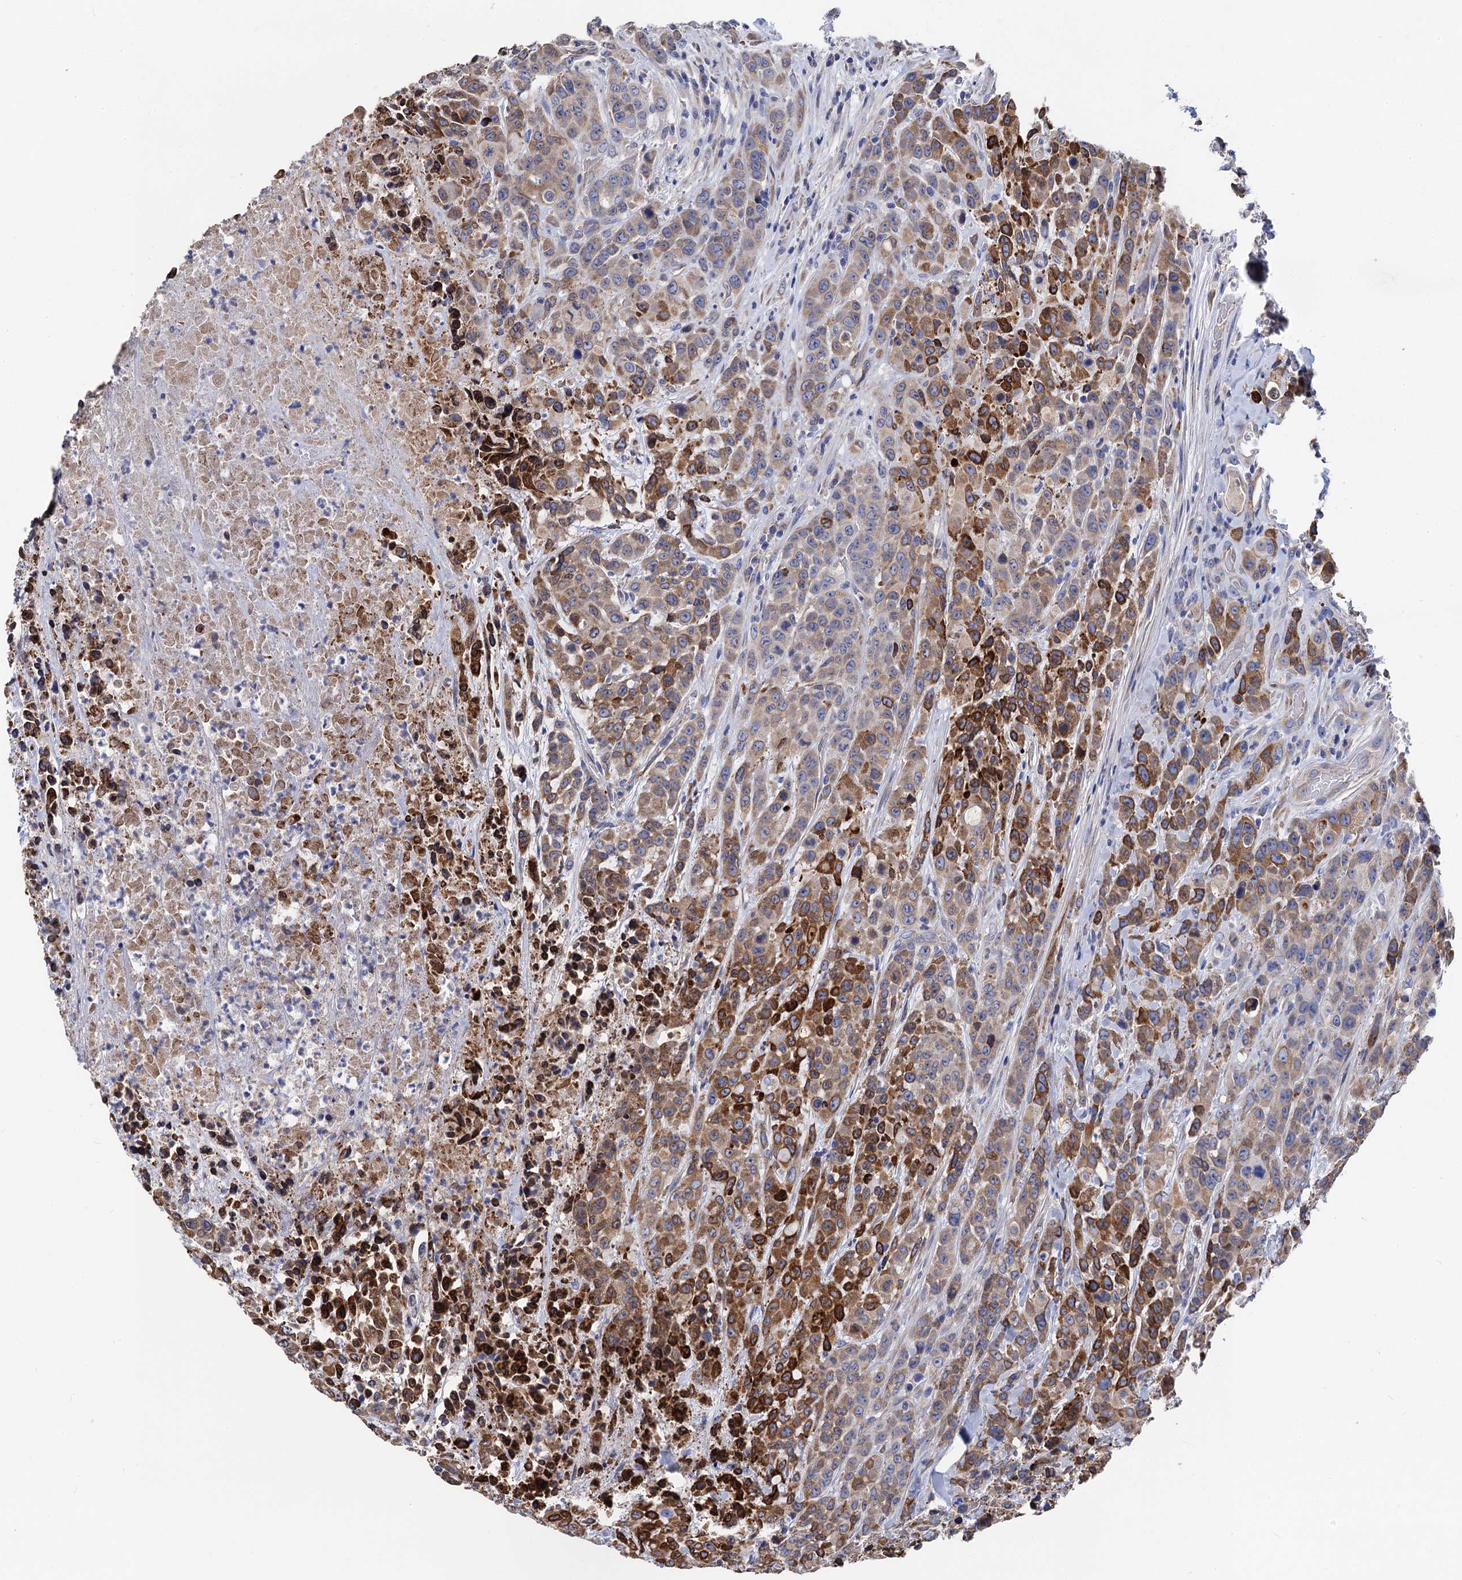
{"staining": {"intensity": "strong", "quantity": "25%-75%", "location": "cytoplasmic/membranous"}, "tissue": "colorectal cancer", "cell_type": "Tumor cells", "image_type": "cancer", "snomed": [{"axis": "morphology", "description": "Adenocarcinoma, NOS"}, {"axis": "topography", "description": "Colon"}], "caption": "High-power microscopy captured an immunohistochemistry image of colorectal cancer, revealing strong cytoplasmic/membranous expression in approximately 25%-75% of tumor cells.", "gene": "FREM3", "patient": {"sex": "male", "age": 62}}